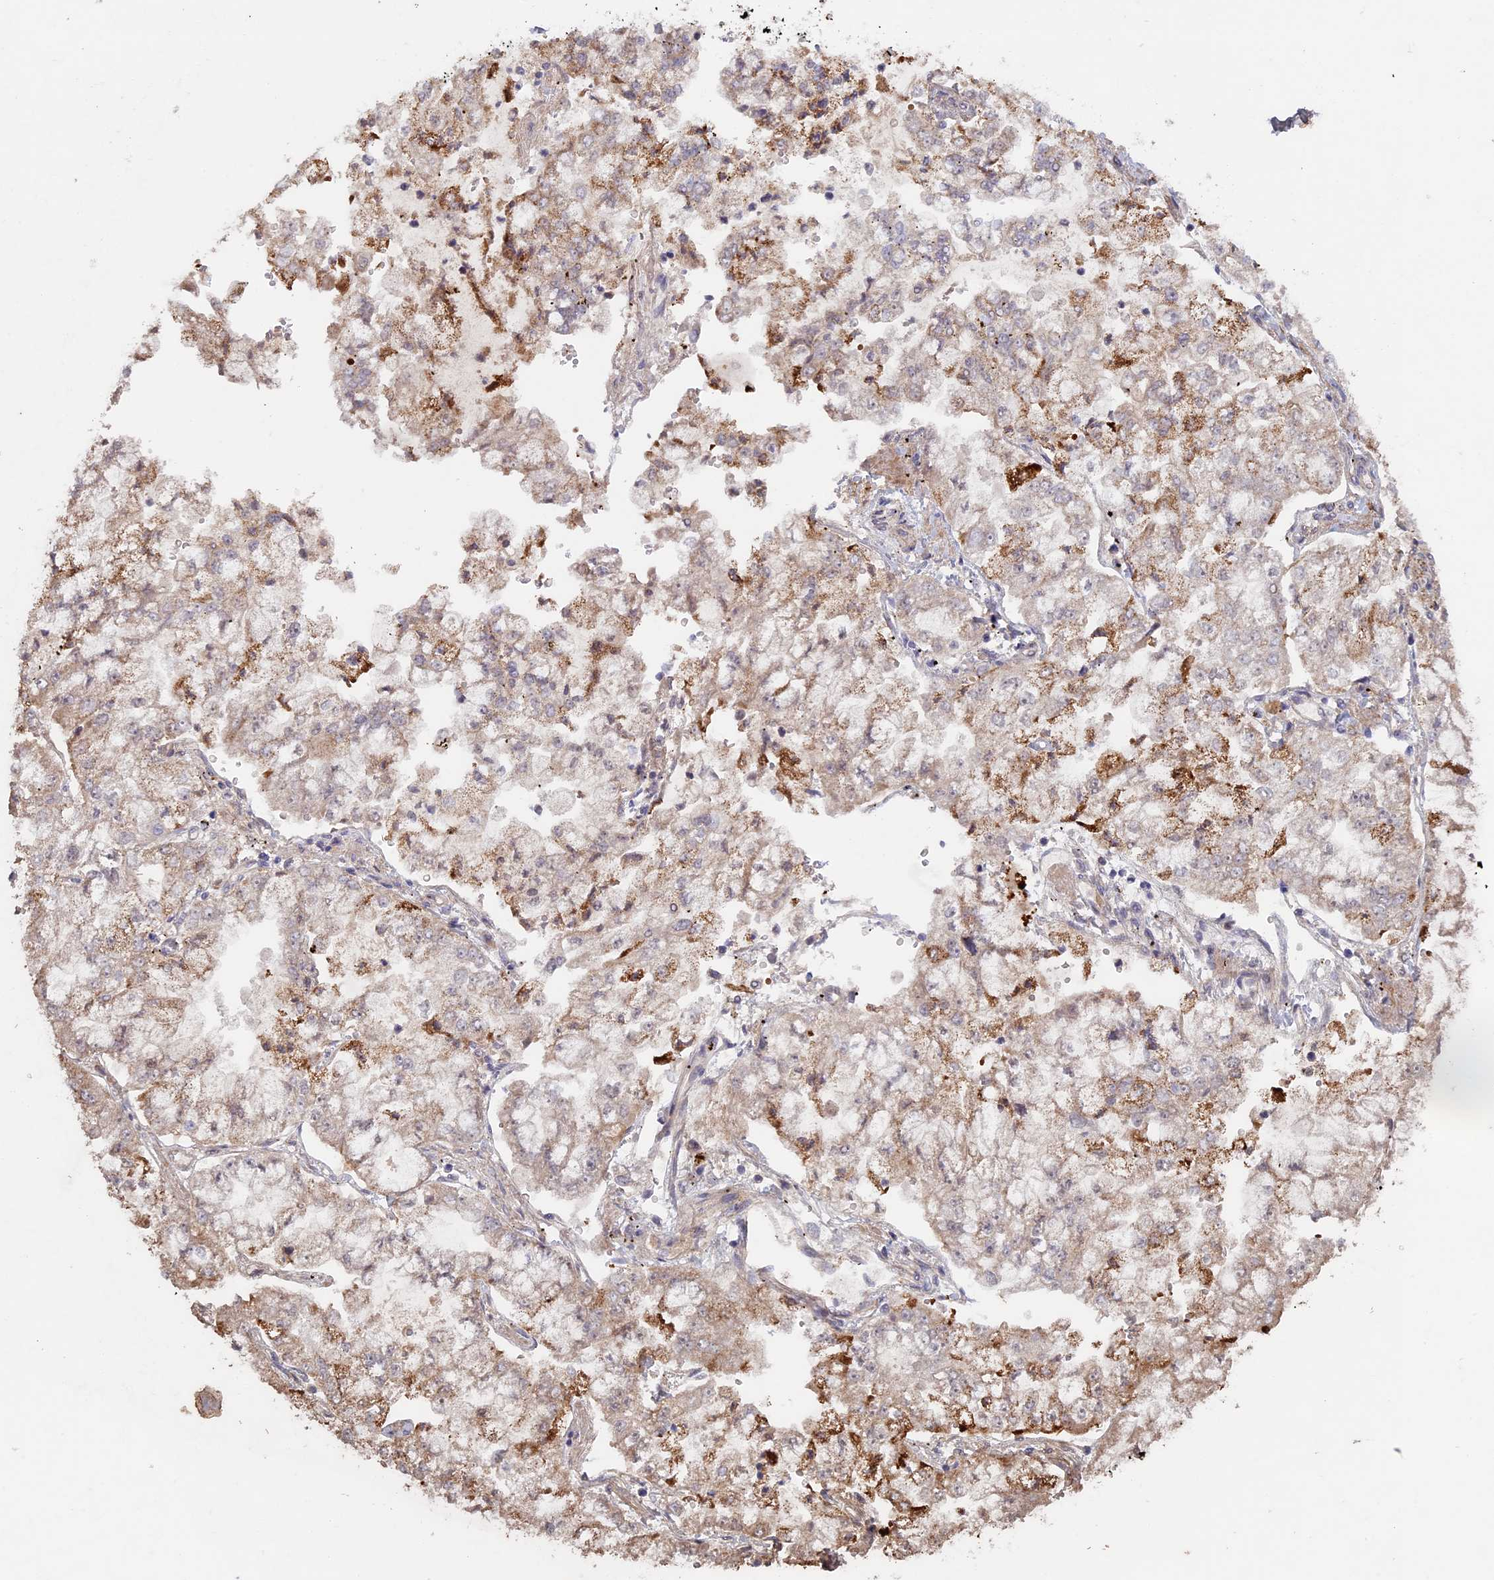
{"staining": {"intensity": "moderate", "quantity": "<25%", "location": "cytoplasmic/membranous"}, "tissue": "stomach cancer", "cell_type": "Tumor cells", "image_type": "cancer", "snomed": [{"axis": "morphology", "description": "Adenocarcinoma, NOS"}, {"axis": "topography", "description": "Stomach"}], "caption": "A low amount of moderate cytoplasmic/membranous staining is appreciated in about <25% of tumor cells in stomach cancer (adenocarcinoma) tissue.", "gene": "RCCD1", "patient": {"sex": "male", "age": 76}}